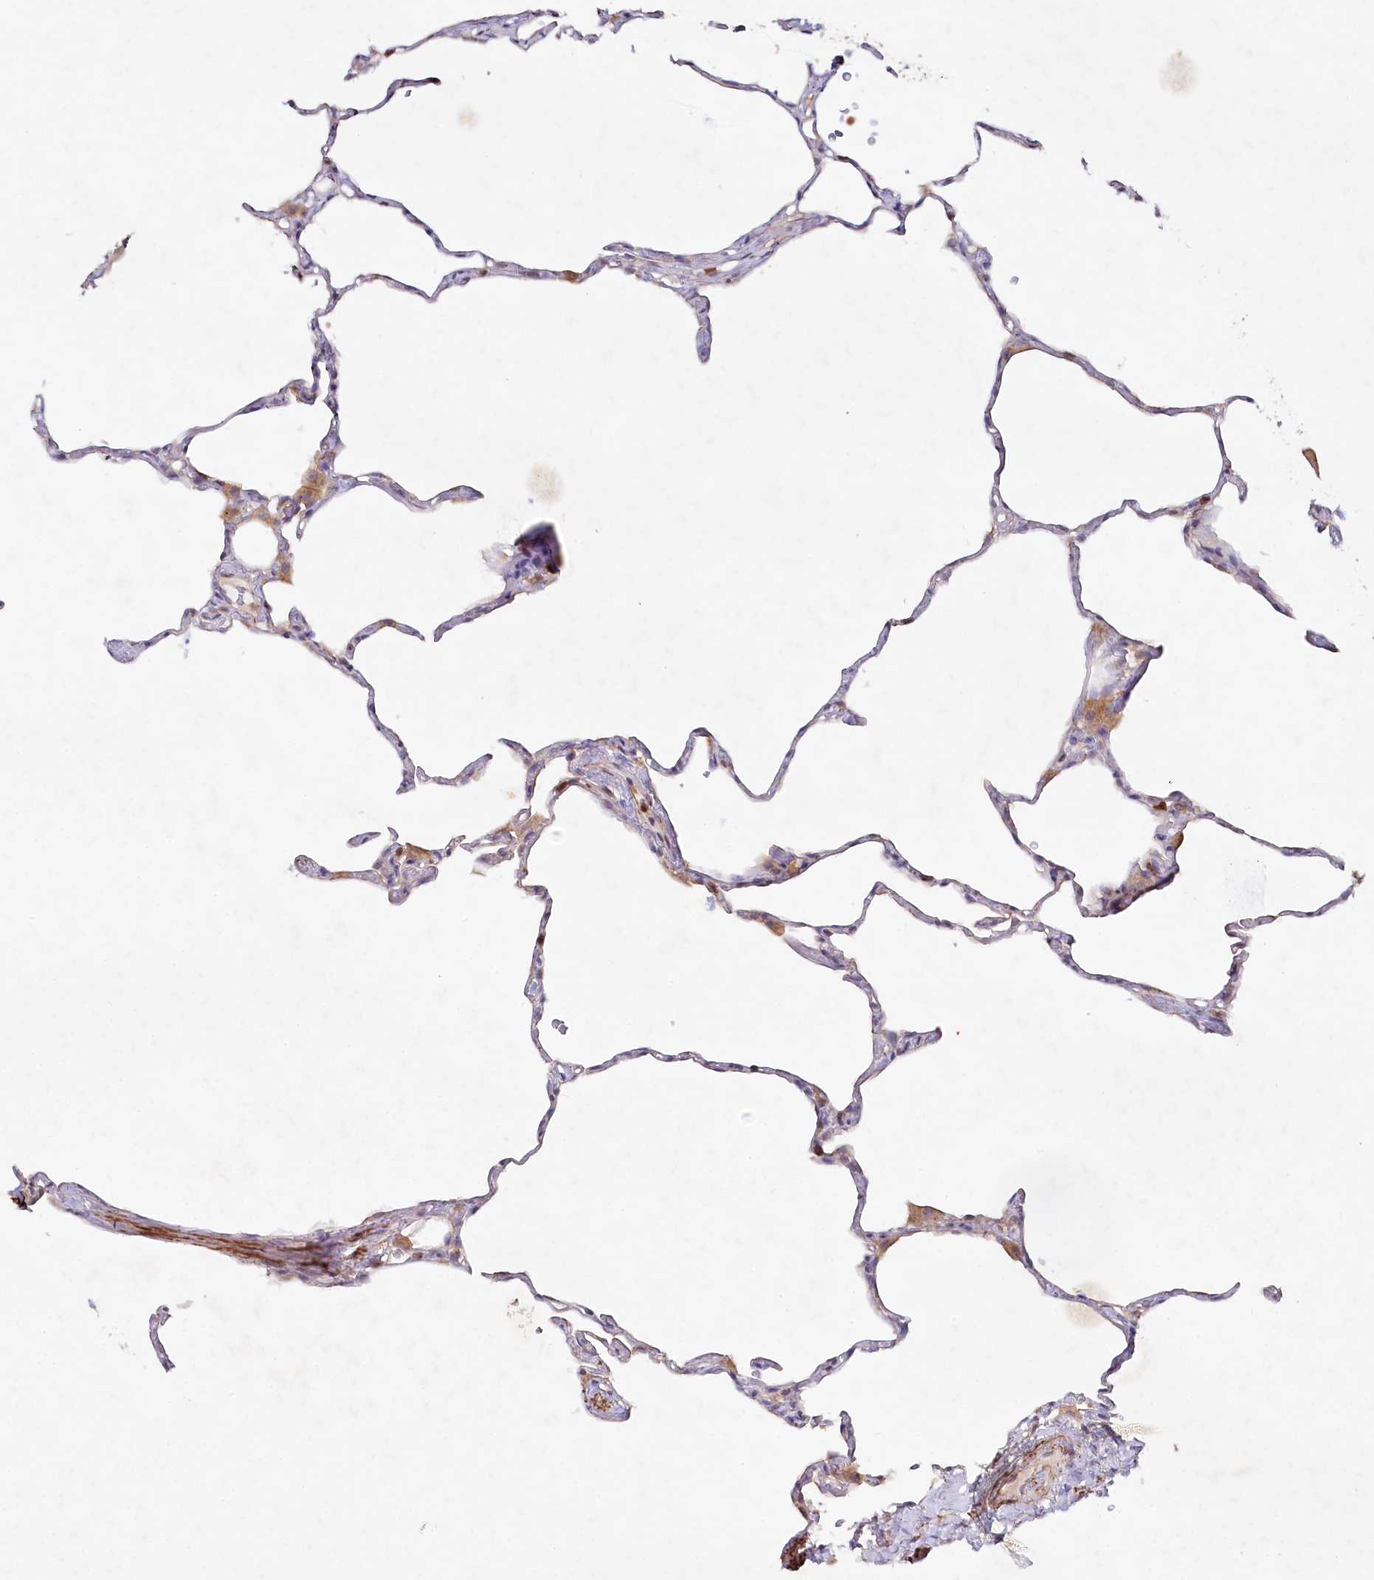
{"staining": {"intensity": "moderate", "quantity": "<25%", "location": "cytoplasmic/membranous"}, "tissue": "lung", "cell_type": "Alveolar cells", "image_type": "normal", "snomed": [{"axis": "morphology", "description": "Normal tissue, NOS"}, {"axis": "topography", "description": "Lung"}], "caption": "A high-resolution image shows immunohistochemistry staining of benign lung, which demonstrates moderate cytoplasmic/membranous staining in about <25% of alveolar cells.", "gene": "ALDH3B1", "patient": {"sex": "male", "age": 65}}